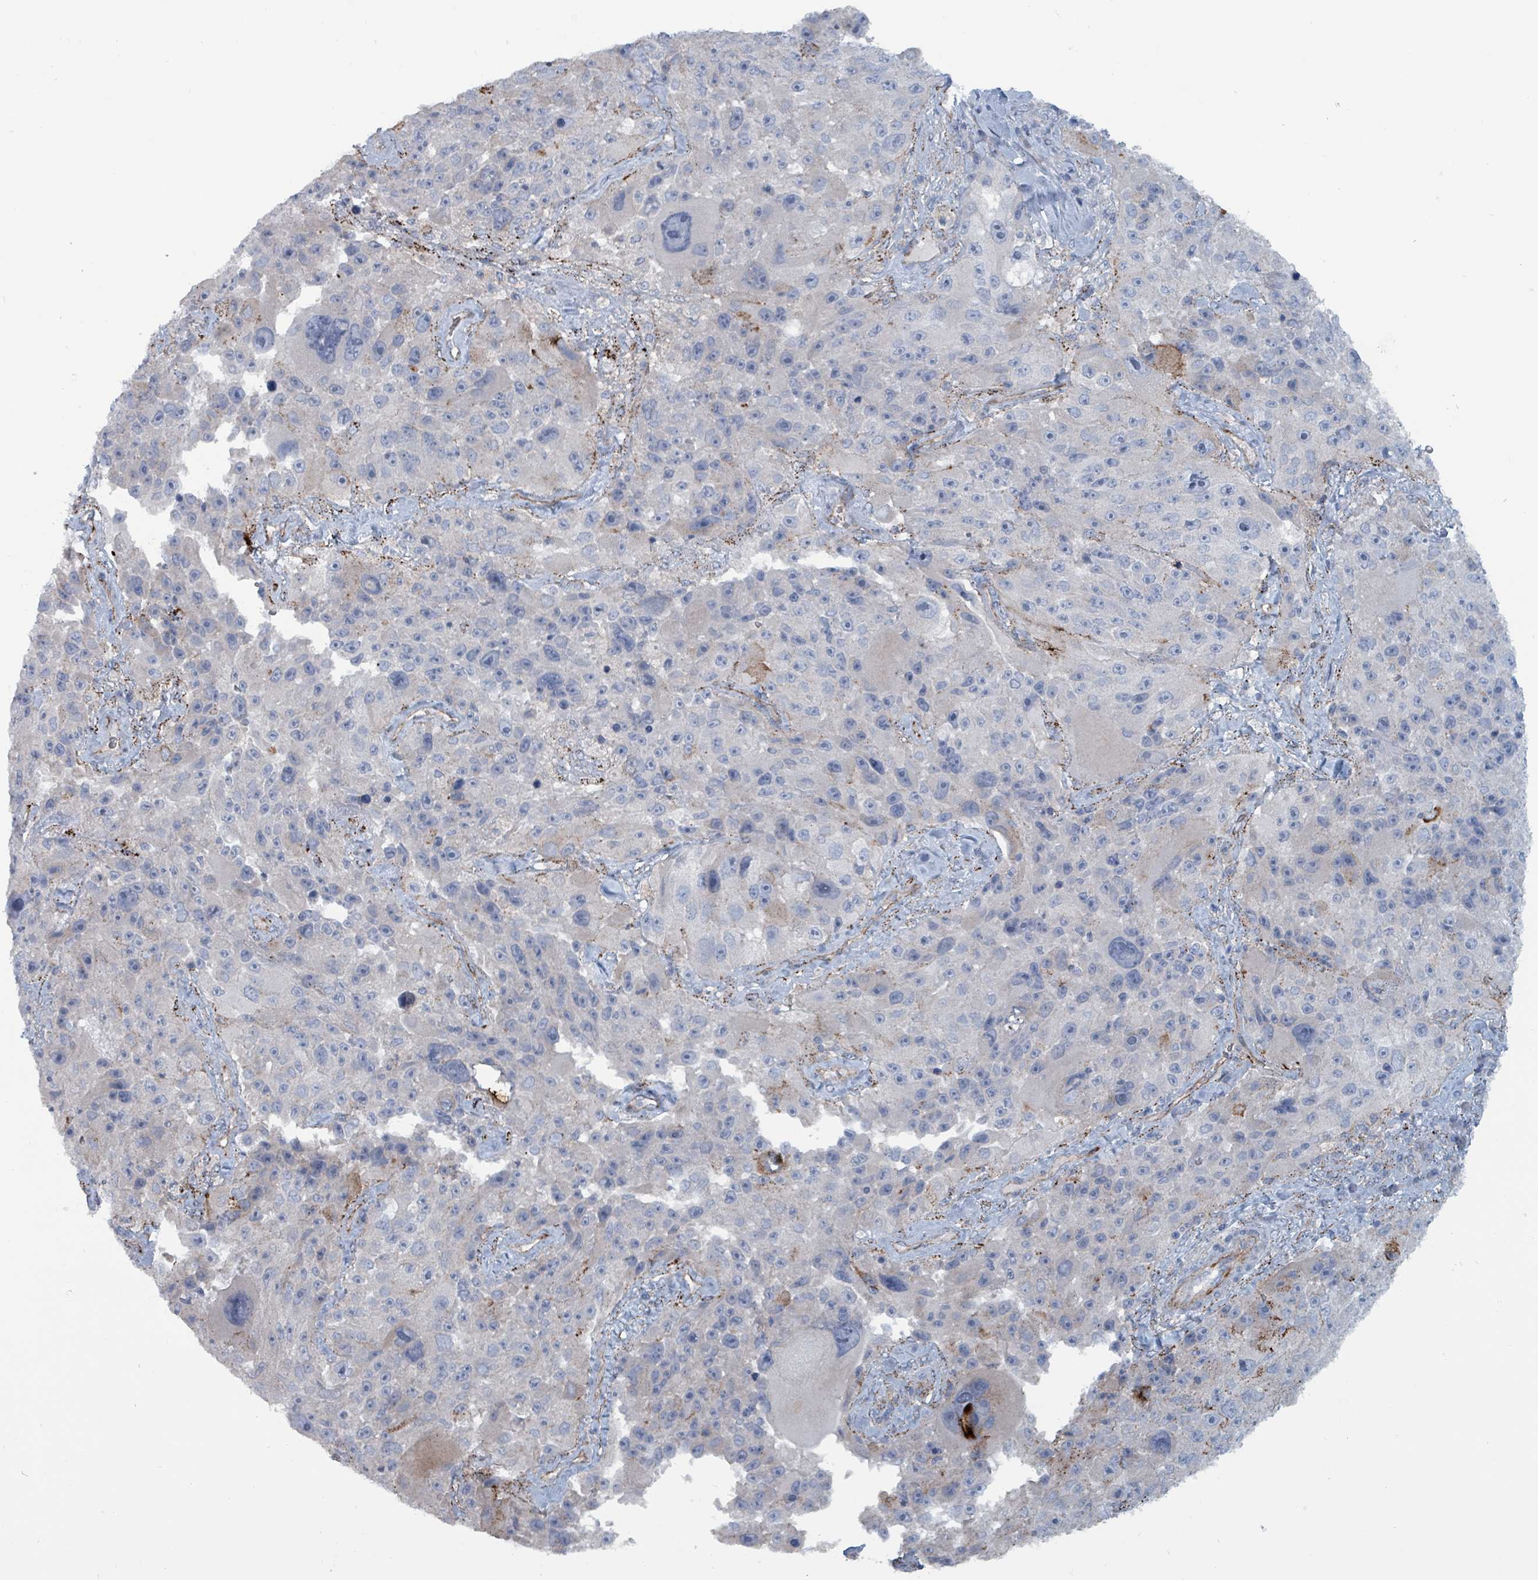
{"staining": {"intensity": "negative", "quantity": "none", "location": "none"}, "tissue": "melanoma", "cell_type": "Tumor cells", "image_type": "cancer", "snomed": [{"axis": "morphology", "description": "Malignant melanoma, Metastatic site"}, {"axis": "topography", "description": "Lymph node"}], "caption": "A histopathology image of melanoma stained for a protein shows no brown staining in tumor cells.", "gene": "TAAR5", "patient": {"sex": "male", "age": 62}}